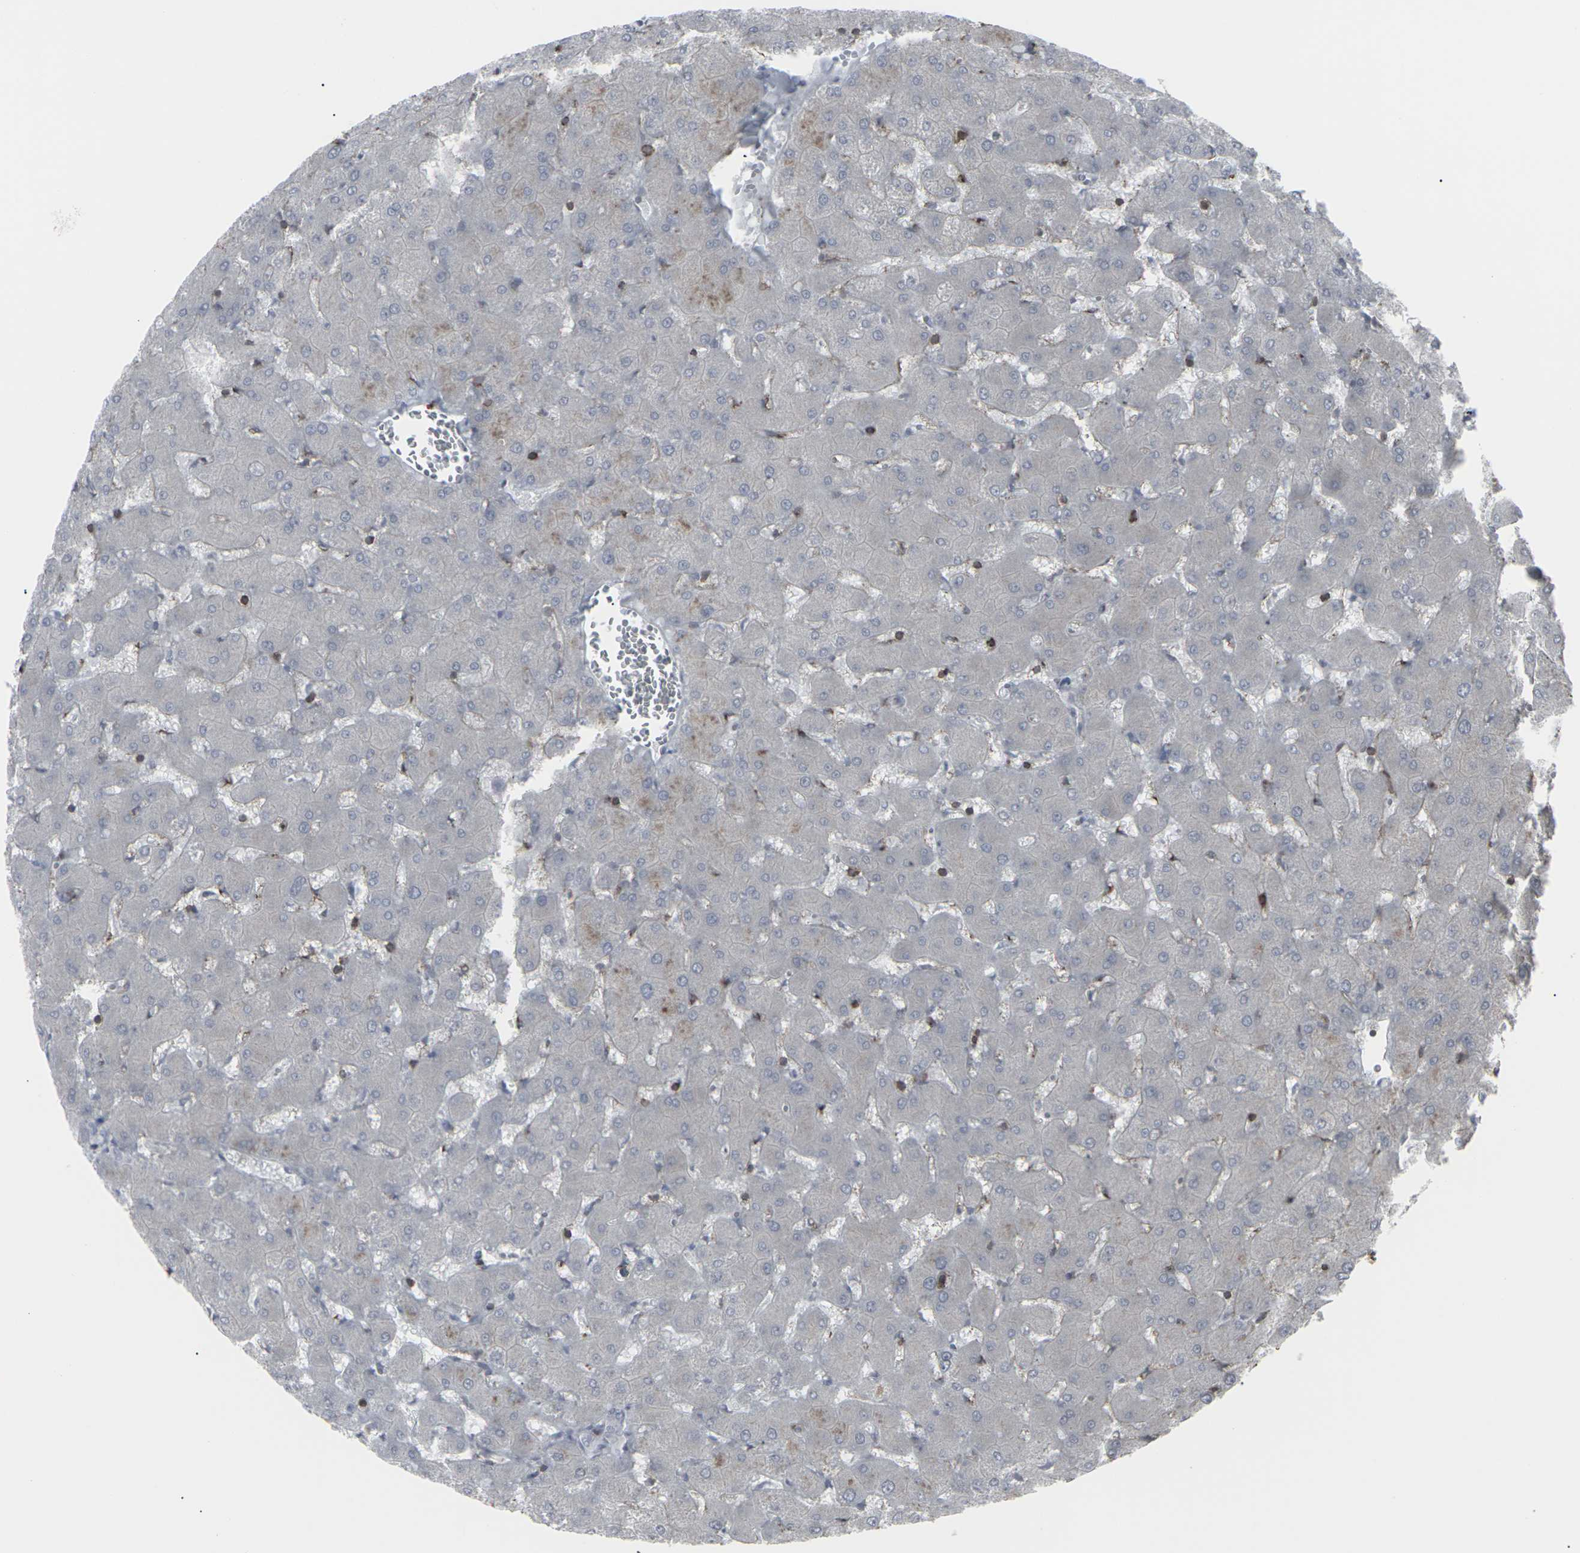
{"staining": {"intensity": "negative", "quantity": "none", "location": "none"}, "tissue": "liver", "cell_type": "Cholangiocytes", "image_type": "normal", "snomed": [{"axis": "morphology", "description": "Normal tissue, NOS"}, {"axis": "topography", "description": "Liver"}], "caption": "Immunohistochemistry image of normal human liver stained for a protein (brown), which shows no staining in cholangiocytes. (Brightfield microscopy of DAB IHC at high magnification).", "gene": "APOBEC2", "patient": {"sex": "female", "age": 63}}